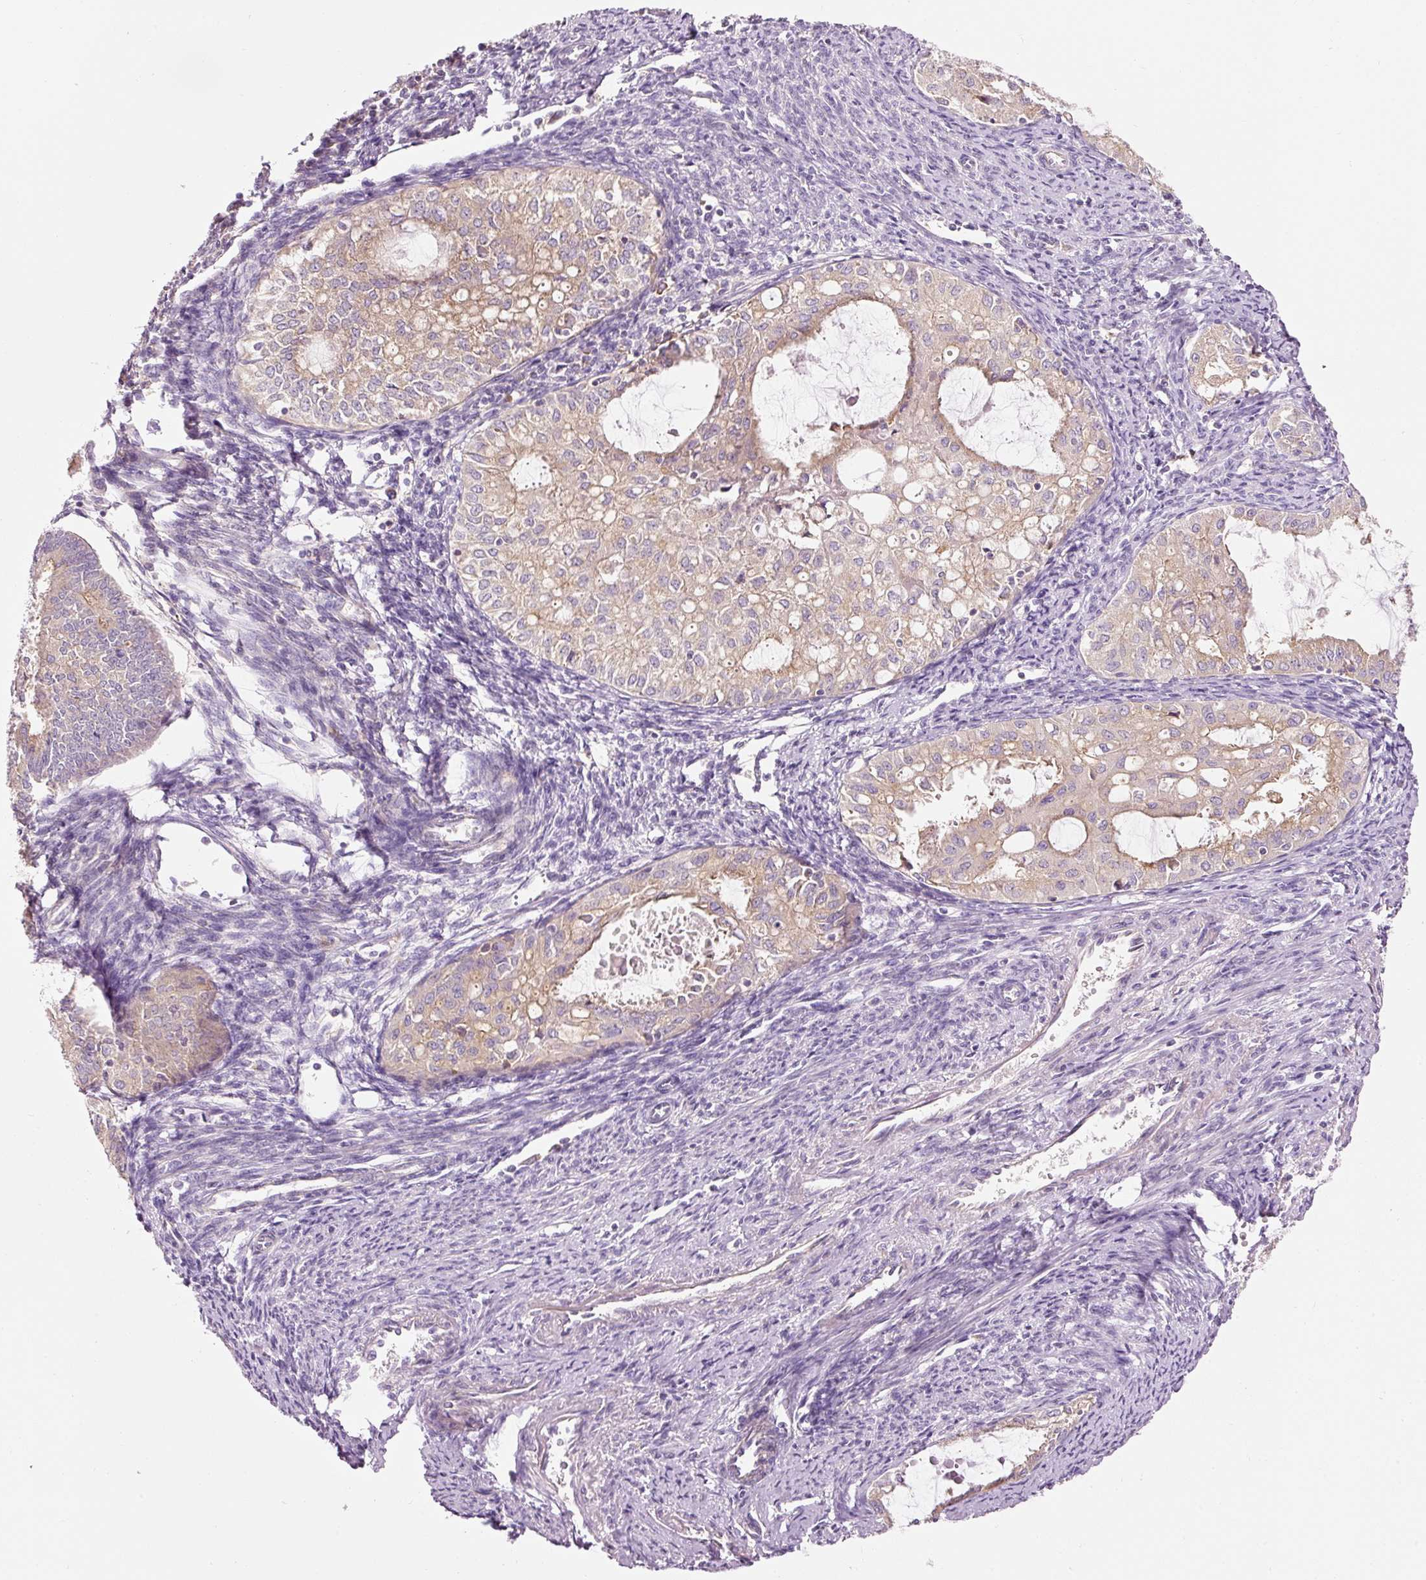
{"staining": {"intensity": "moderate", "quantity": "25%-75%", "location": "cytoplasmic/membranous"}, "tissue": "endometrial cancer", "cell_type": "Tumor cells", "image_type": "cancer", "snomed": [{"axis": "morphology", "description": "Adenocarcinoma, NOS"}, {"axis": "topography", "description": "Endometrium"}], "caption": "Tumor cells reveal moderate cytoplasmic/membranous positivity in about 25%-75% of cells in endometrial cancer.", "gene": "NAPA", "patient": {"sex": "female", "age": 70}}